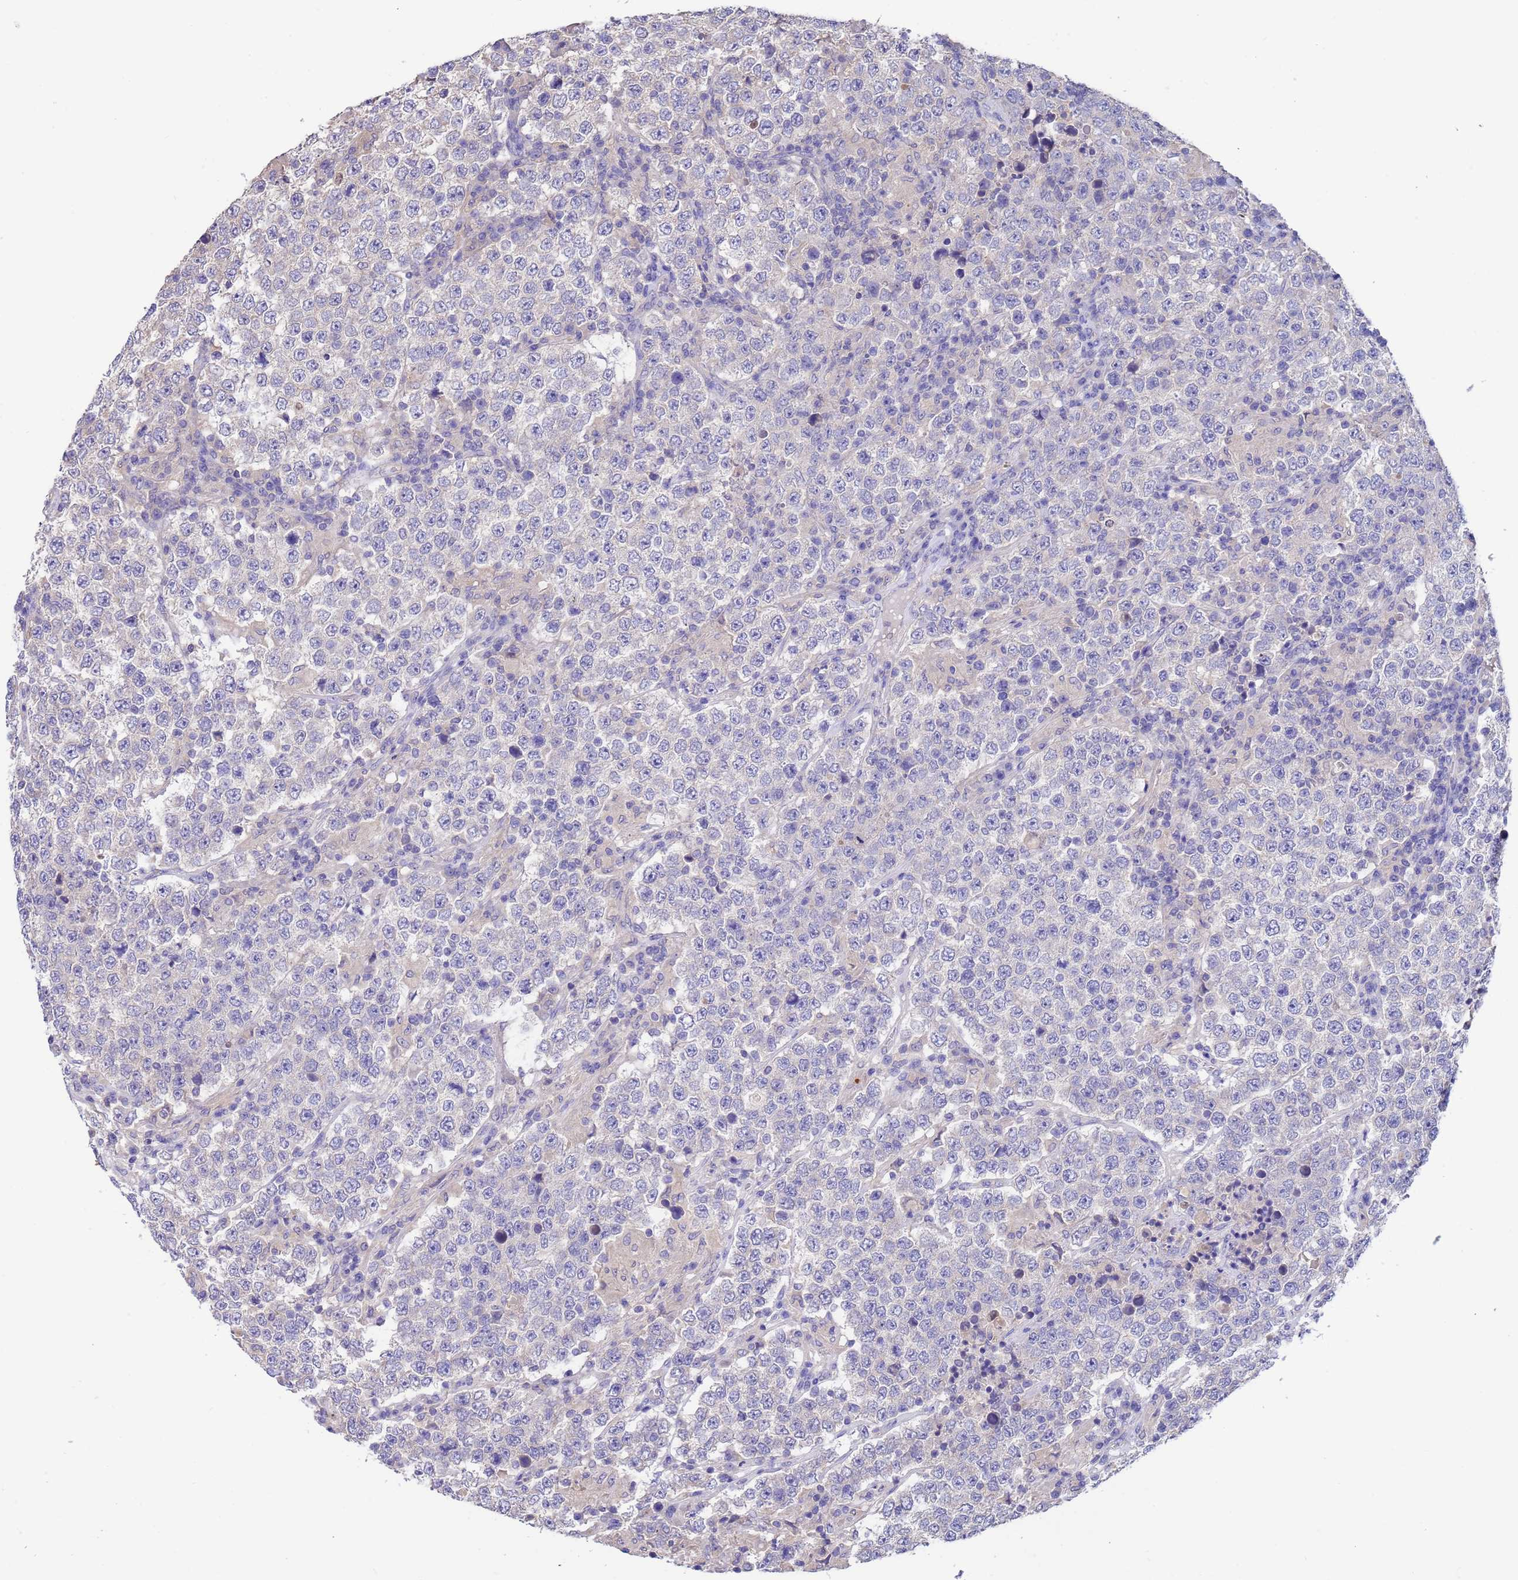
{"staining": {"intensity": "negative", "quantity": "none", "location": "none"}, "tissue": "testis cancer", "cell_type": "Tumor cells", "image_type": "cancer", "snomed": [{"axis": "morphology", "description": "Normal tissue, NOS"}, {"axis": "morphology", "description": "Urothelial carcinoma, High grade"}, {"axis": "morphology", "description": "Seminoma, NOS"}, {"axis": "morphology", "description": "Carcinoma, Embryonal, NOS"}, {"axis": "topography", "description": "Urinary bladder"}, {"axis": "topography", "description": "Testis"}], "caption": "DAB immunohistochemical staining of human testis cancer reveals no significant expression in tumor cells.", "gene": "SRL", "patient": {"sex": "male", "age": 41}}